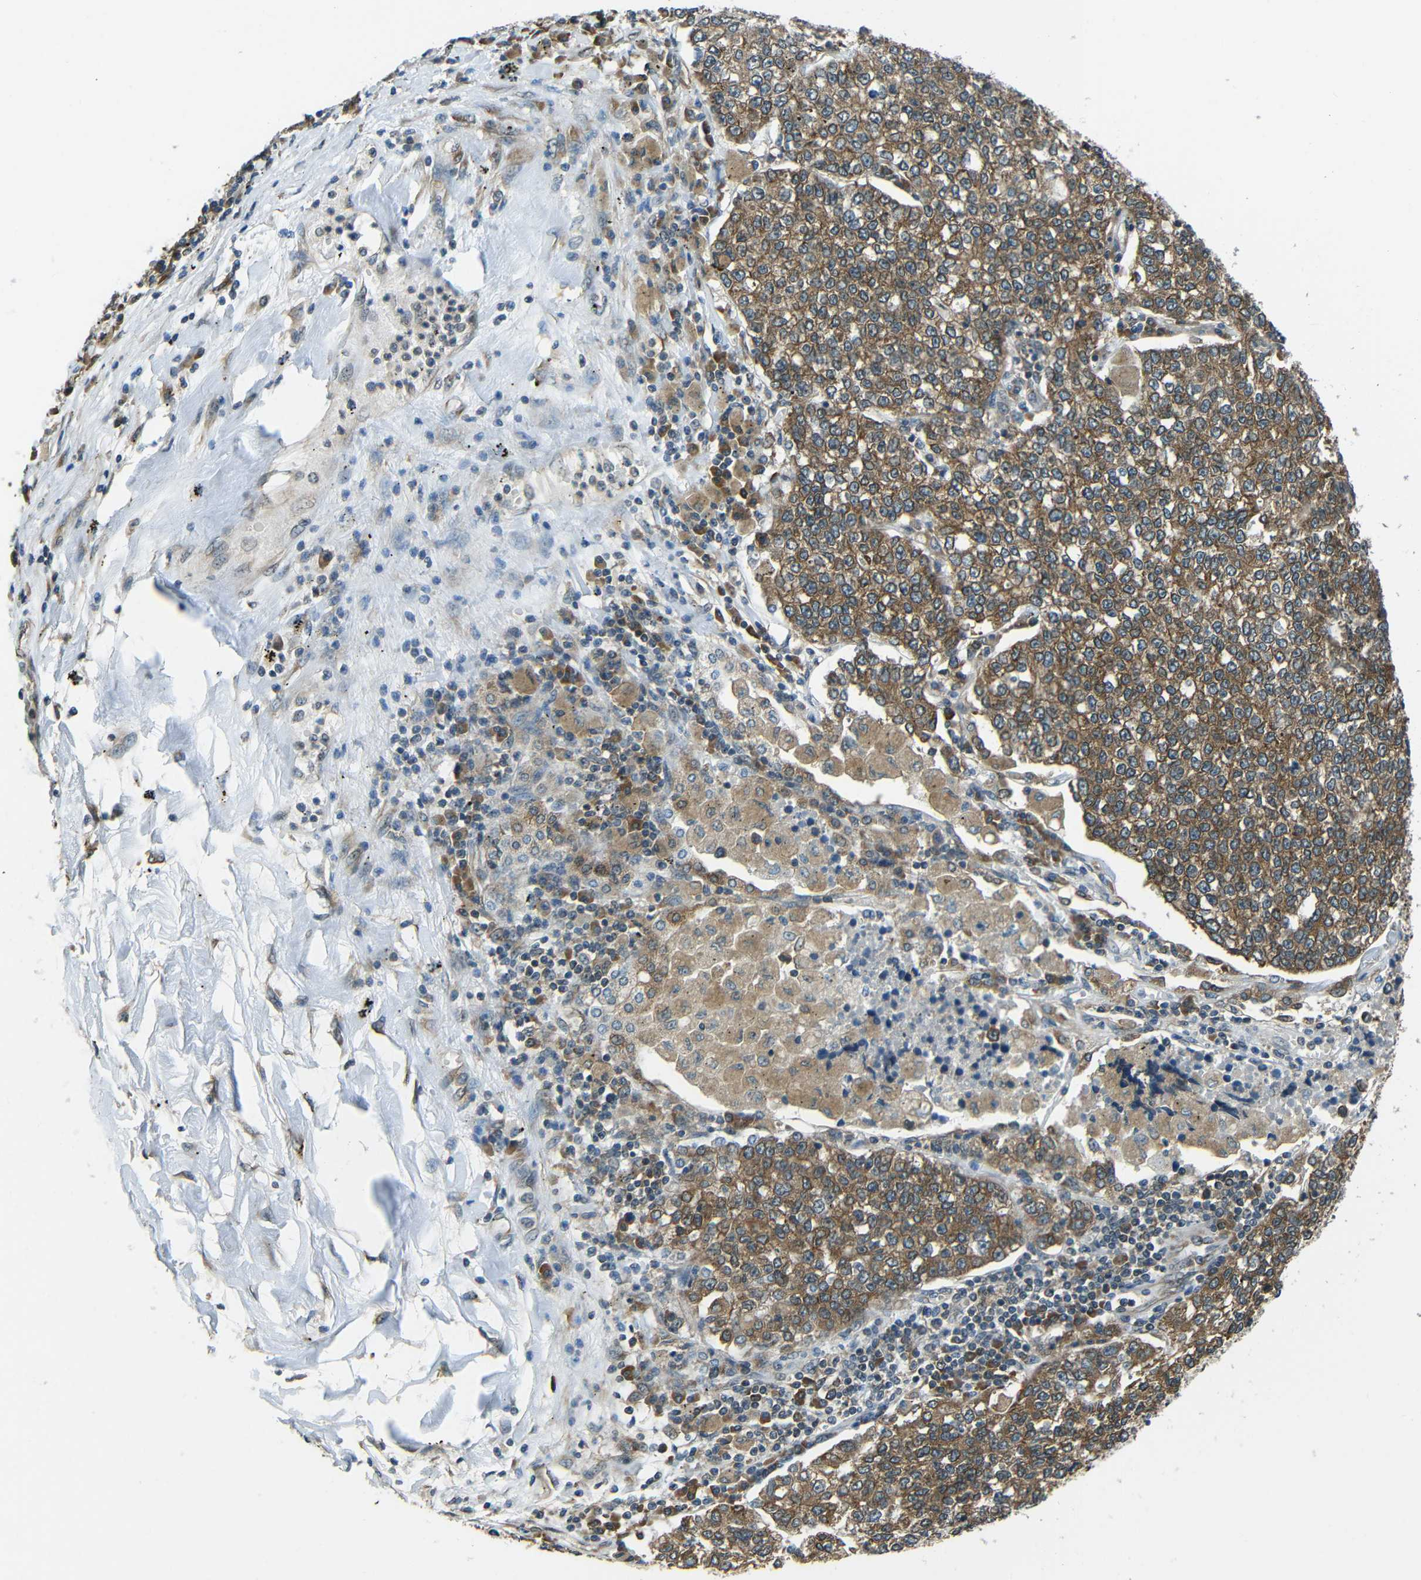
{"staining": {"intensity": "moderate", "quantity": ">75%", "location": "cytoplasmic/membranous"}, "tissue": "lung cancer", "cell_type": "Tumor cells", "image_type": "cancer", "snomed": [{"axis": "morphology", "description": "Adenocarcinoma, NOS"}, {"axis": "topography", "description": "Lung"}], "caption": "A brown stain labels moderate cytoplasmic/membranous positivity of a protein in human adenocarcinoma (lung) tumor cells.", "gene": "VAPB", "patient": {"sex": "male", "age": 49}}